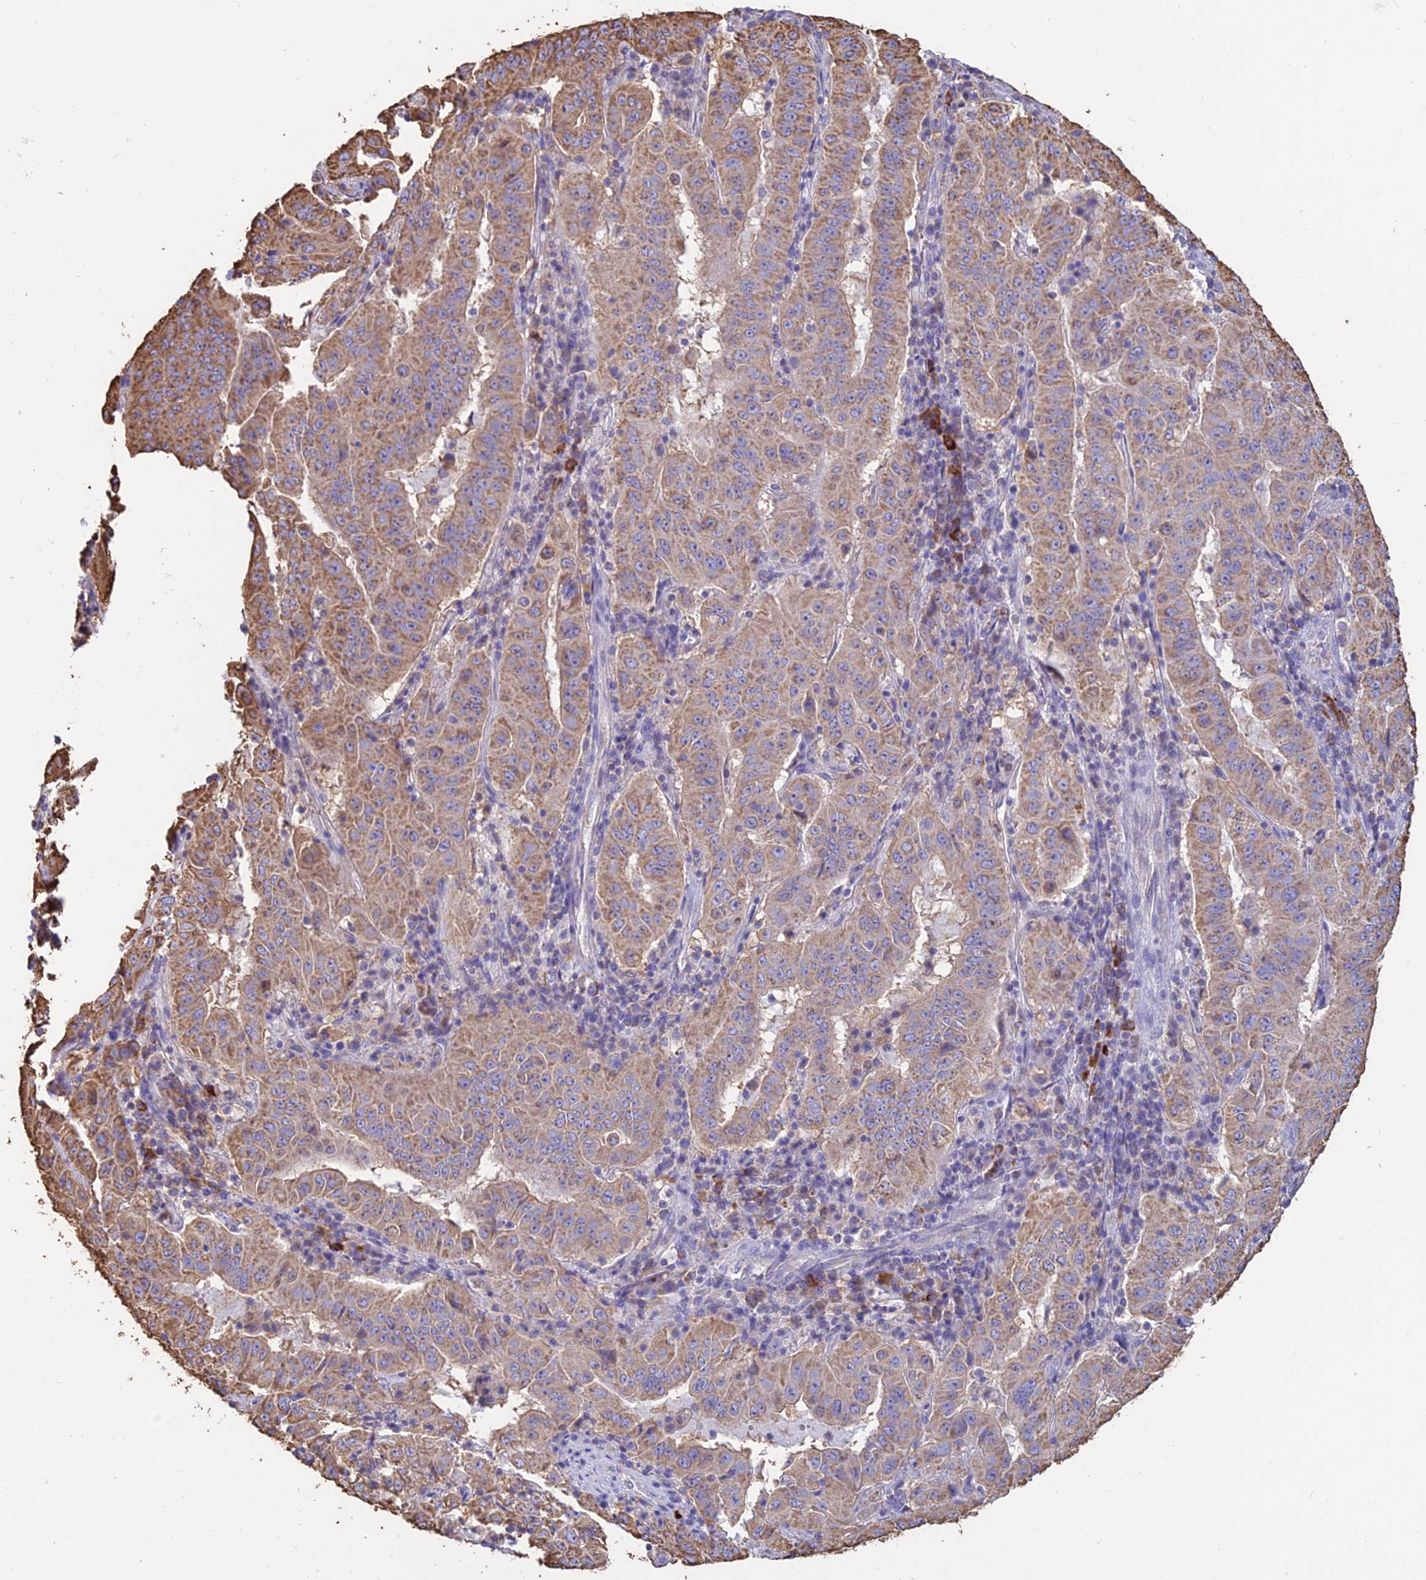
{"staining": {"intensity": "moderate", "quantity": ">75%", "location": "cytoplasmic/membranous"}, "tissue": "pancreatic cancer", "cell_type": "Tumor cells", "image_type": "cancer", "snomed": [{"axis": "morphology", "description": "Adenocarcinoma, NOS"}, {"axis": "topography", "description": "Pancreas"}], "caption": "Protein staining of adenocarcinoma (pancreatic) tissue displays moderate cytoplasmic/membranous expression in approximately >75% of tumor cells.", "gene": "OR2W3", "patient": {"sex": "male", "age": 63}}